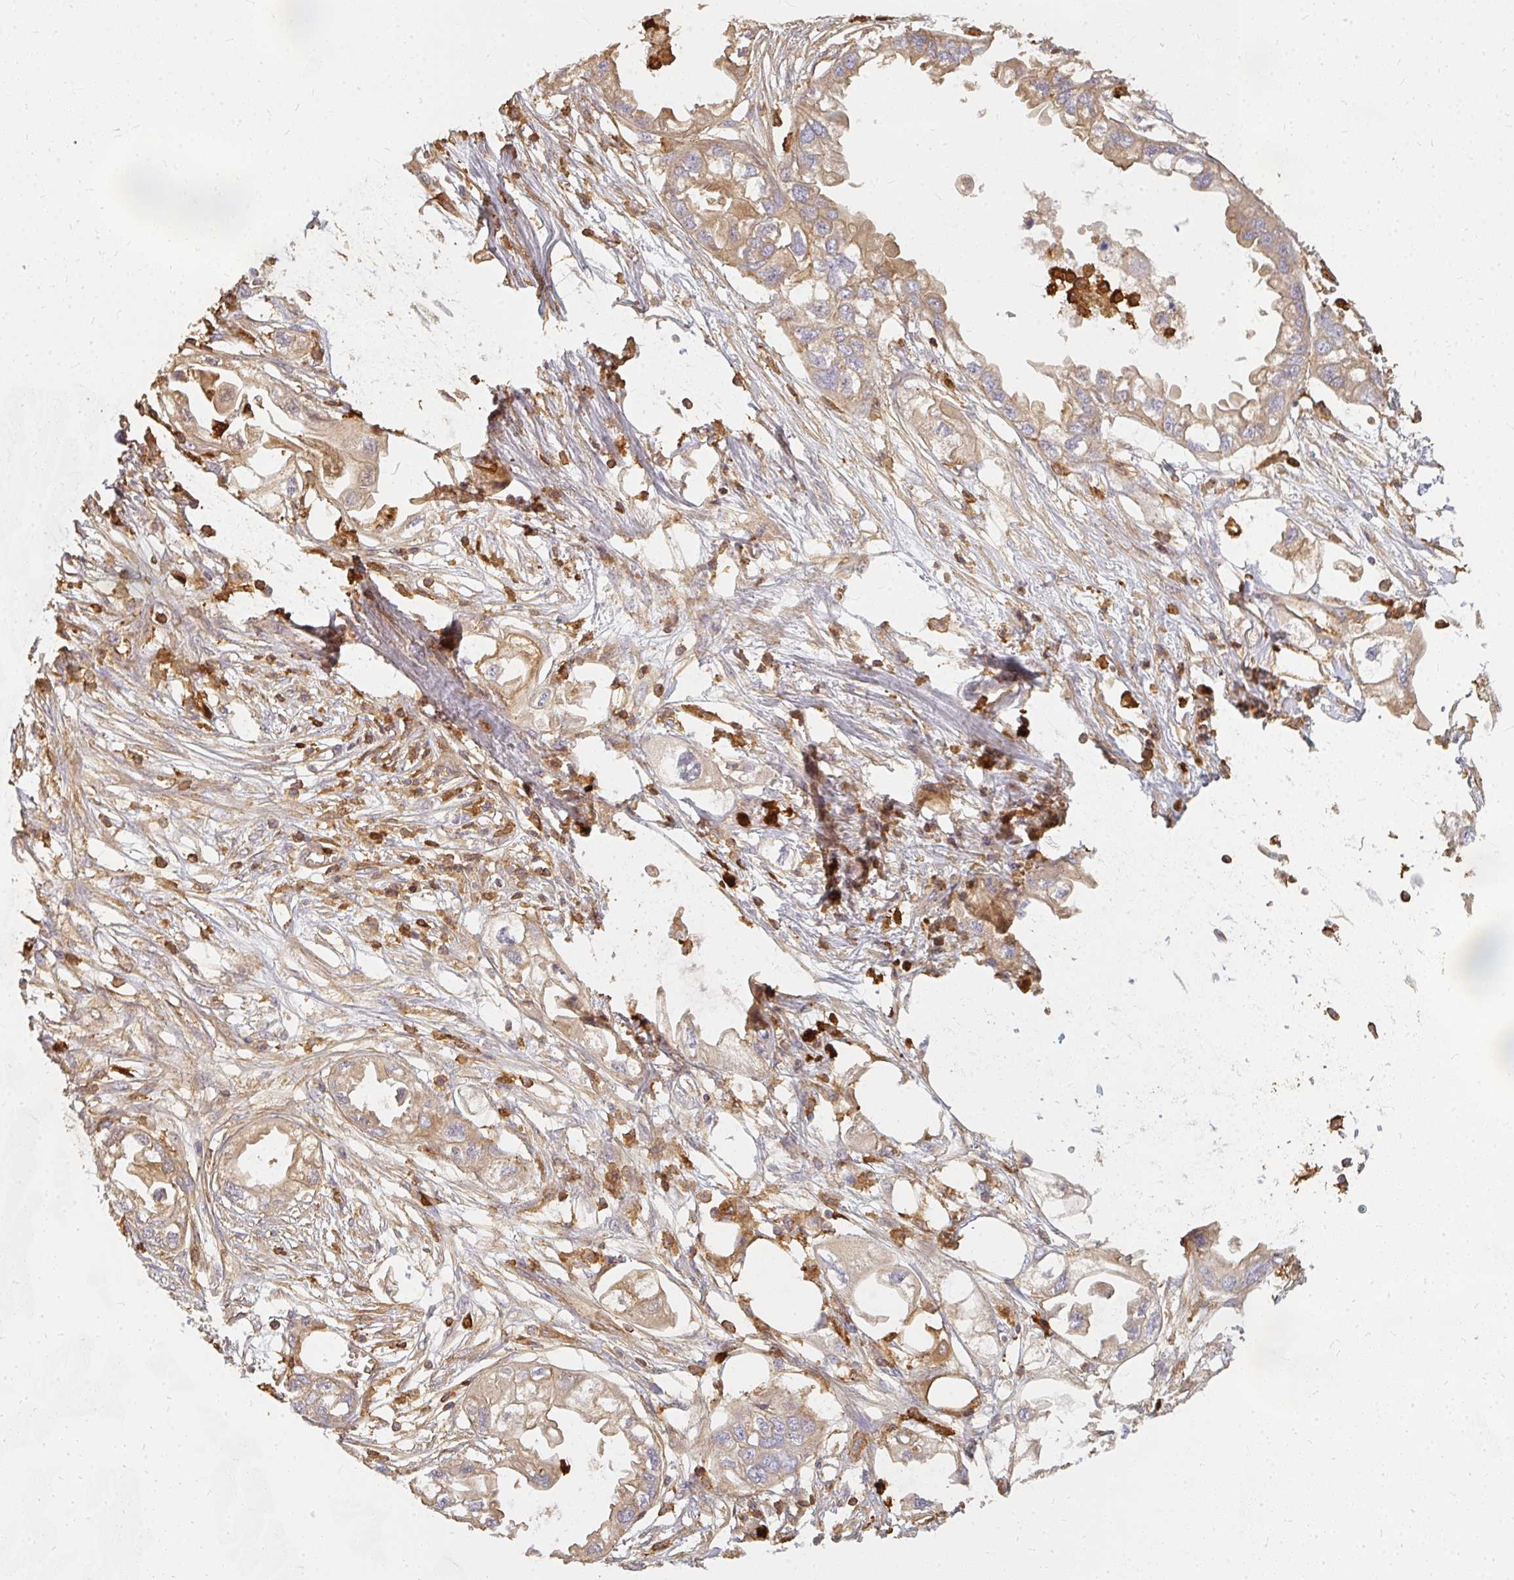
{"staining": {"intensity": "moderate", "quantity": ">75%", "location": "cytoplasmic/membranous"}, "tissue": "endometrial cancer", "cell_type": "Tumor cells", "image_type": "cancer", "snomed": [{"axis": "morphology", "description": "Adenocarcinoma, NOS"}, {"axis": "morphology", "description": "Adenocarcinoma, metastatic, NOS"}, {"axis": "topography", "description": "Adipose tissue"}, {"axis": "topography", "description": "Endometrium"}], "caption": "High-power microscopy captured an immunohistochemistry (IHC) micrograph of endometrial cancer, revealing moderate cytoplasmic/membranous staining in approximately >75% of tumor cells.", "gene": "CNTRL", "patient": {"sex": "female", "age": 67}}